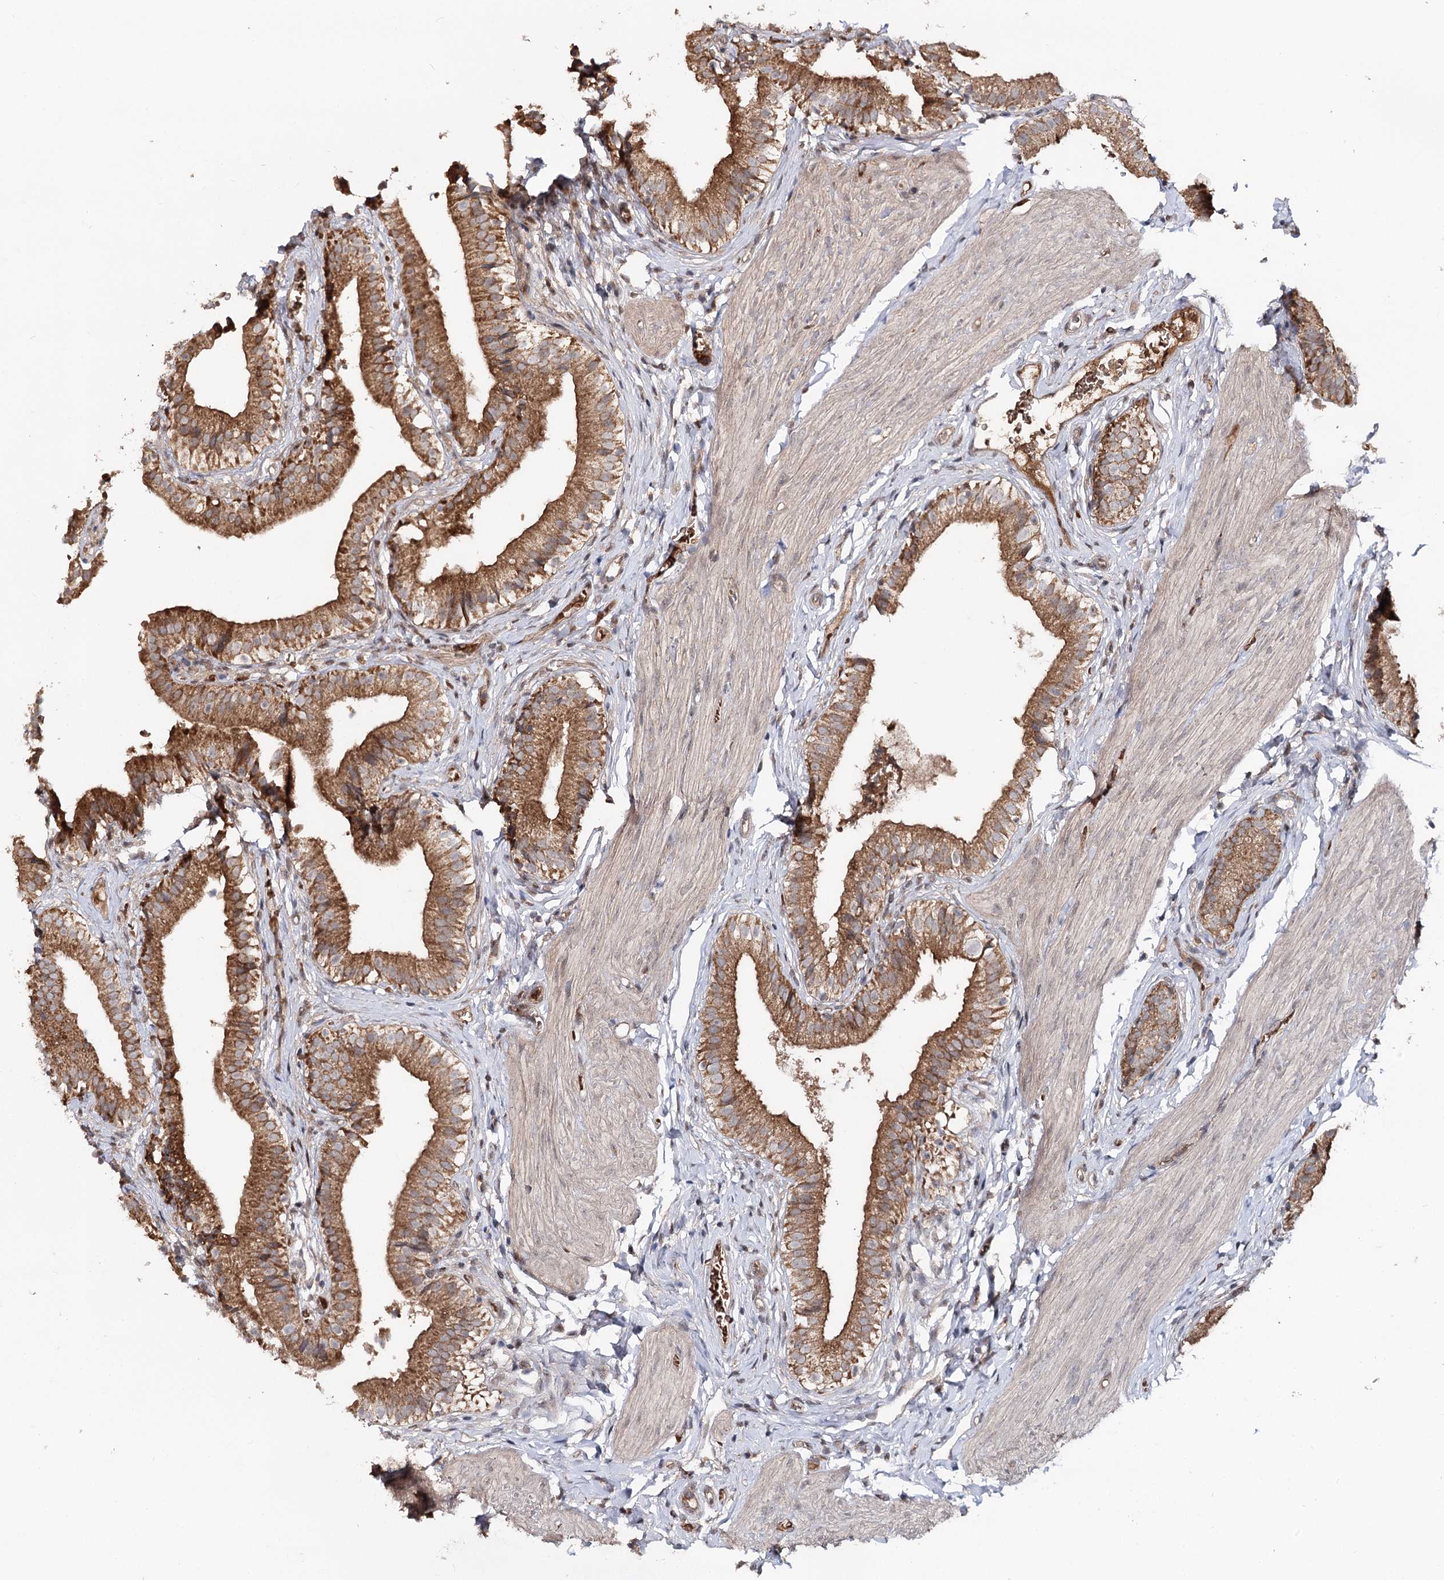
{"staining": {"intensity": "strong", "quantity": ">75%", "location": "cytoplasmic/membranous"}, "tissue": "gallbladder", "cell_type": "Glandular cells", "image_type": "normal", "snomed": [{"axis": "morphology", "description": "Normal tissue, NOS"}, {"axis": "topography", "description": "Gallbladder"}], "caption": "A photomicrograph showing strong cytoplasmic/membranous positivity in about >75% of glandular cells in unremarkable gallbladder, as visualized by brown immunohistochemical staining.", "gene": "MSANTD2", "patient": {"sex": "female", "age": 47}}